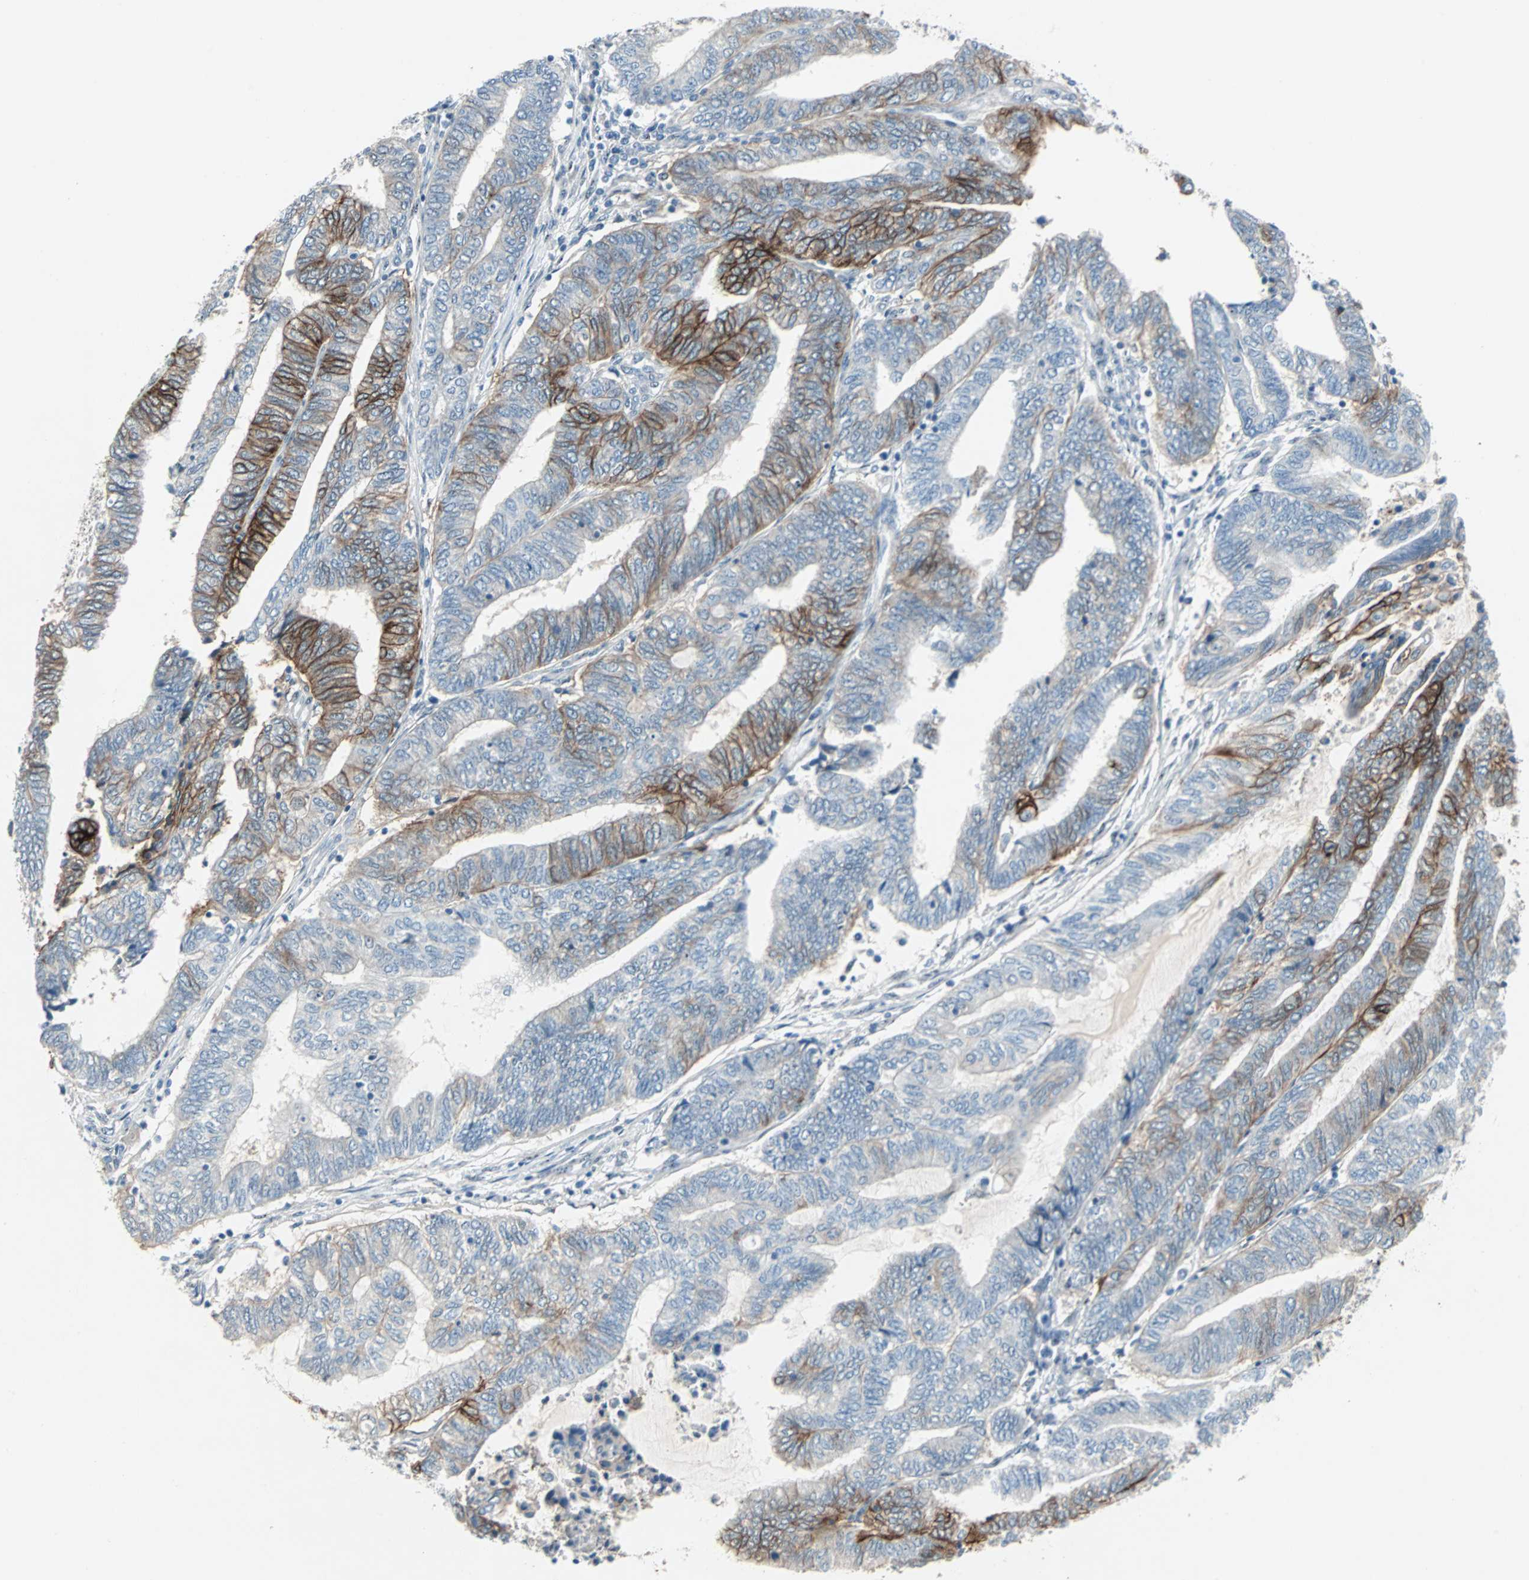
{"staining": {"intensity": "strong", "quantity": "25%-75%", "location": "cytoplasmic/membranous"}, "tissue": "endometrial cancer", "cell_type": "Tumor cells", "image_type": "cancer", "snomed": [{"axis": "morphology", "description": "Adenocarcinoma, NOS"}, {"axis": "topography", "description": "Uterus"}, {"axis": "topography", "description": "Endometrium"}], "caption": "Immunohistochemical staining of human endometrial cancer (adenocarcinoma) demonstrates strong cytoplasmic/membranous protein staining in about 25%-75% of tumor cells.", "gene": "CAND2", "patient": {"sex": "female", "age": 70}}